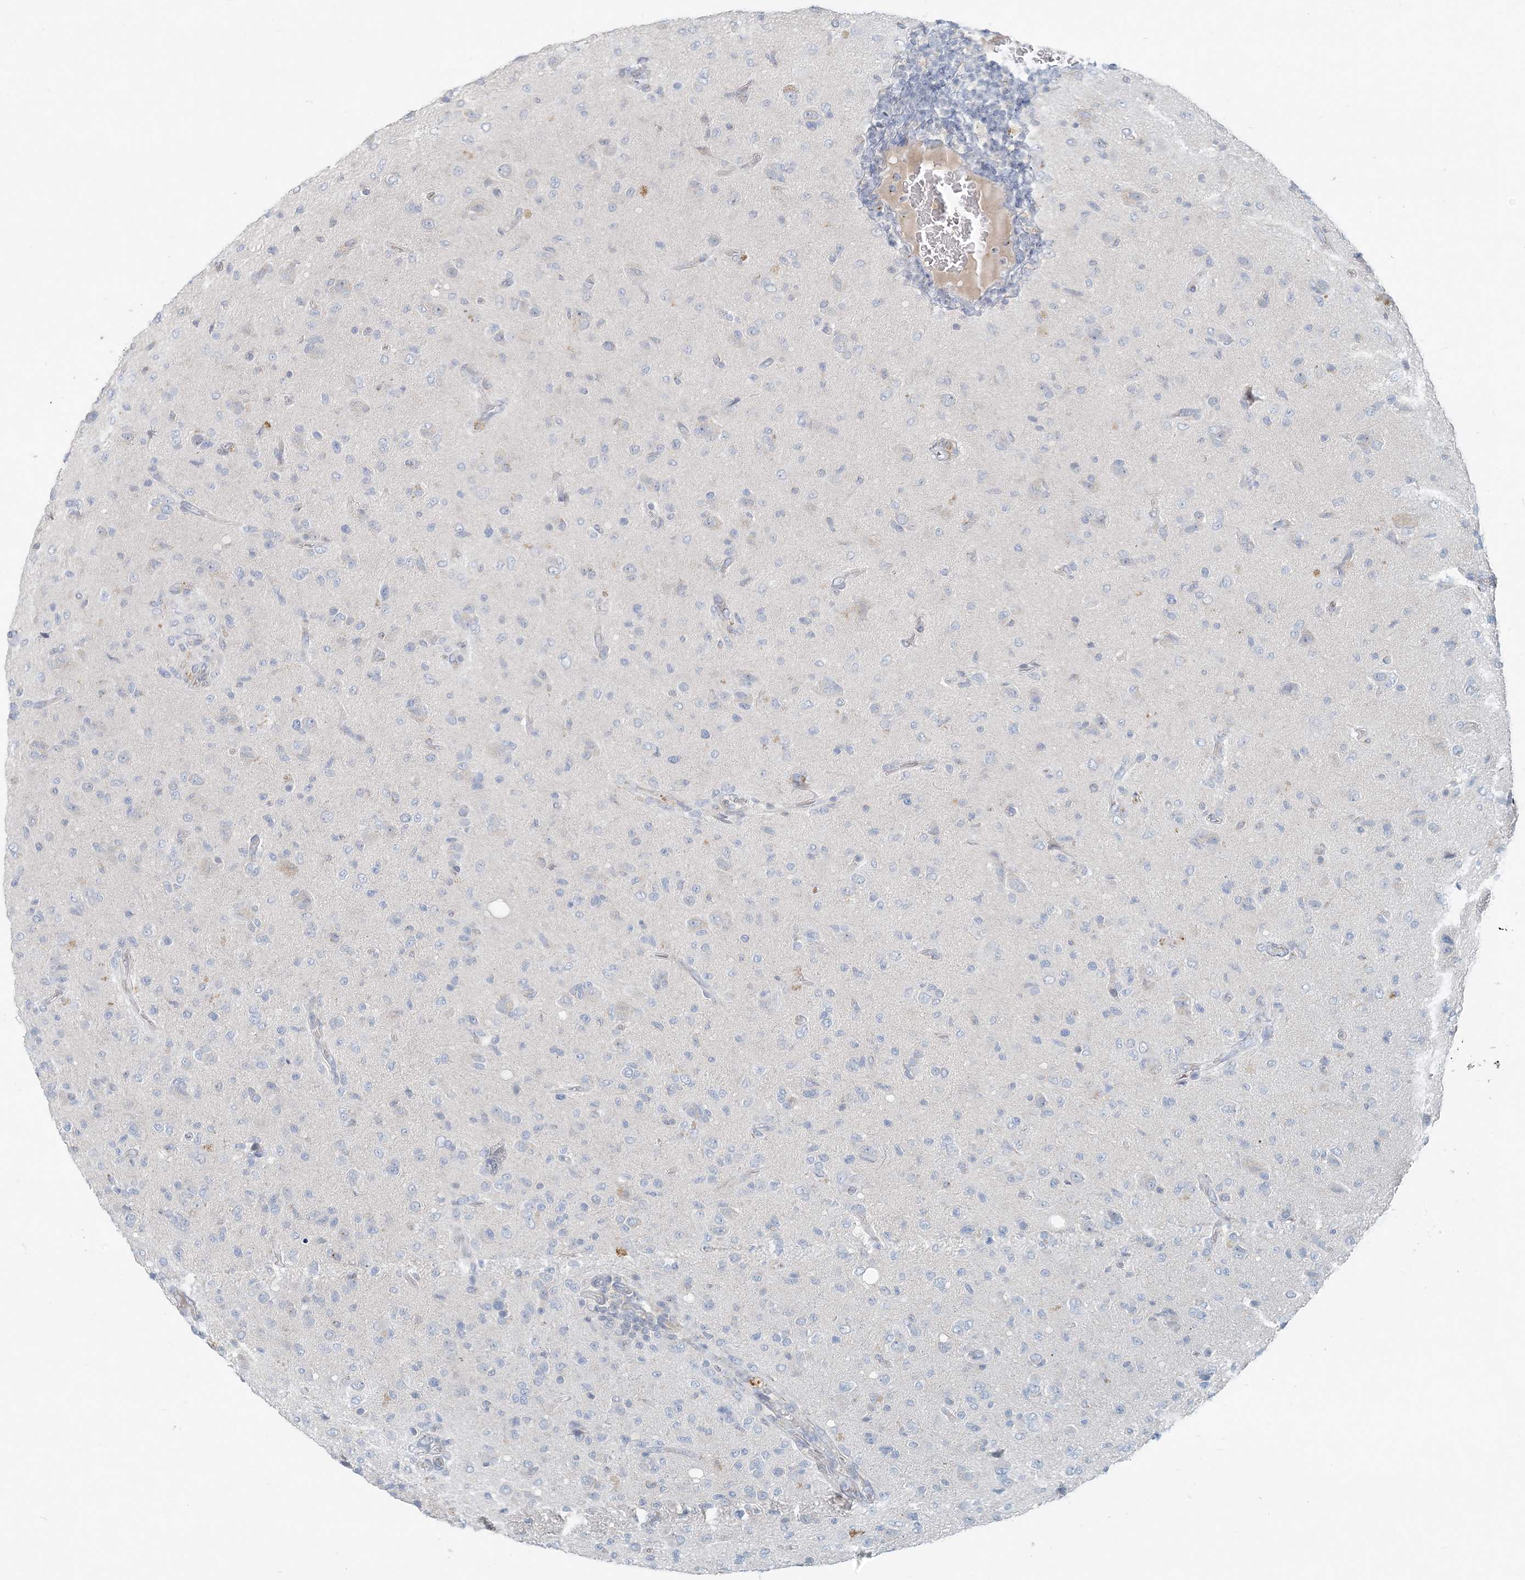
{"staining": {"intensity": "negative", "quantity": "none", "location": "none"}, "tissue": "glioma", "cell_type": "Tumor cells", "image_type": "cancer", "snomed": [{"axis": "morphology", "description": "Glioma, malignant, High grade"}, {"axis": "topography", "description": "Brain"}], "caption": "A high-resolution histopathology image shows immunohistochemistry (IHC) staining of glioma, which shows no significant positivity in tumor cells. Brightfield microscopy of immunohistochemistry stained with DAB (3,3'-diaminobenzidine) (brown) and hematoxylin (blue), captured at high magnification.", "gene": "NAA11", "patient": {"sex": "female", "age": 57}}